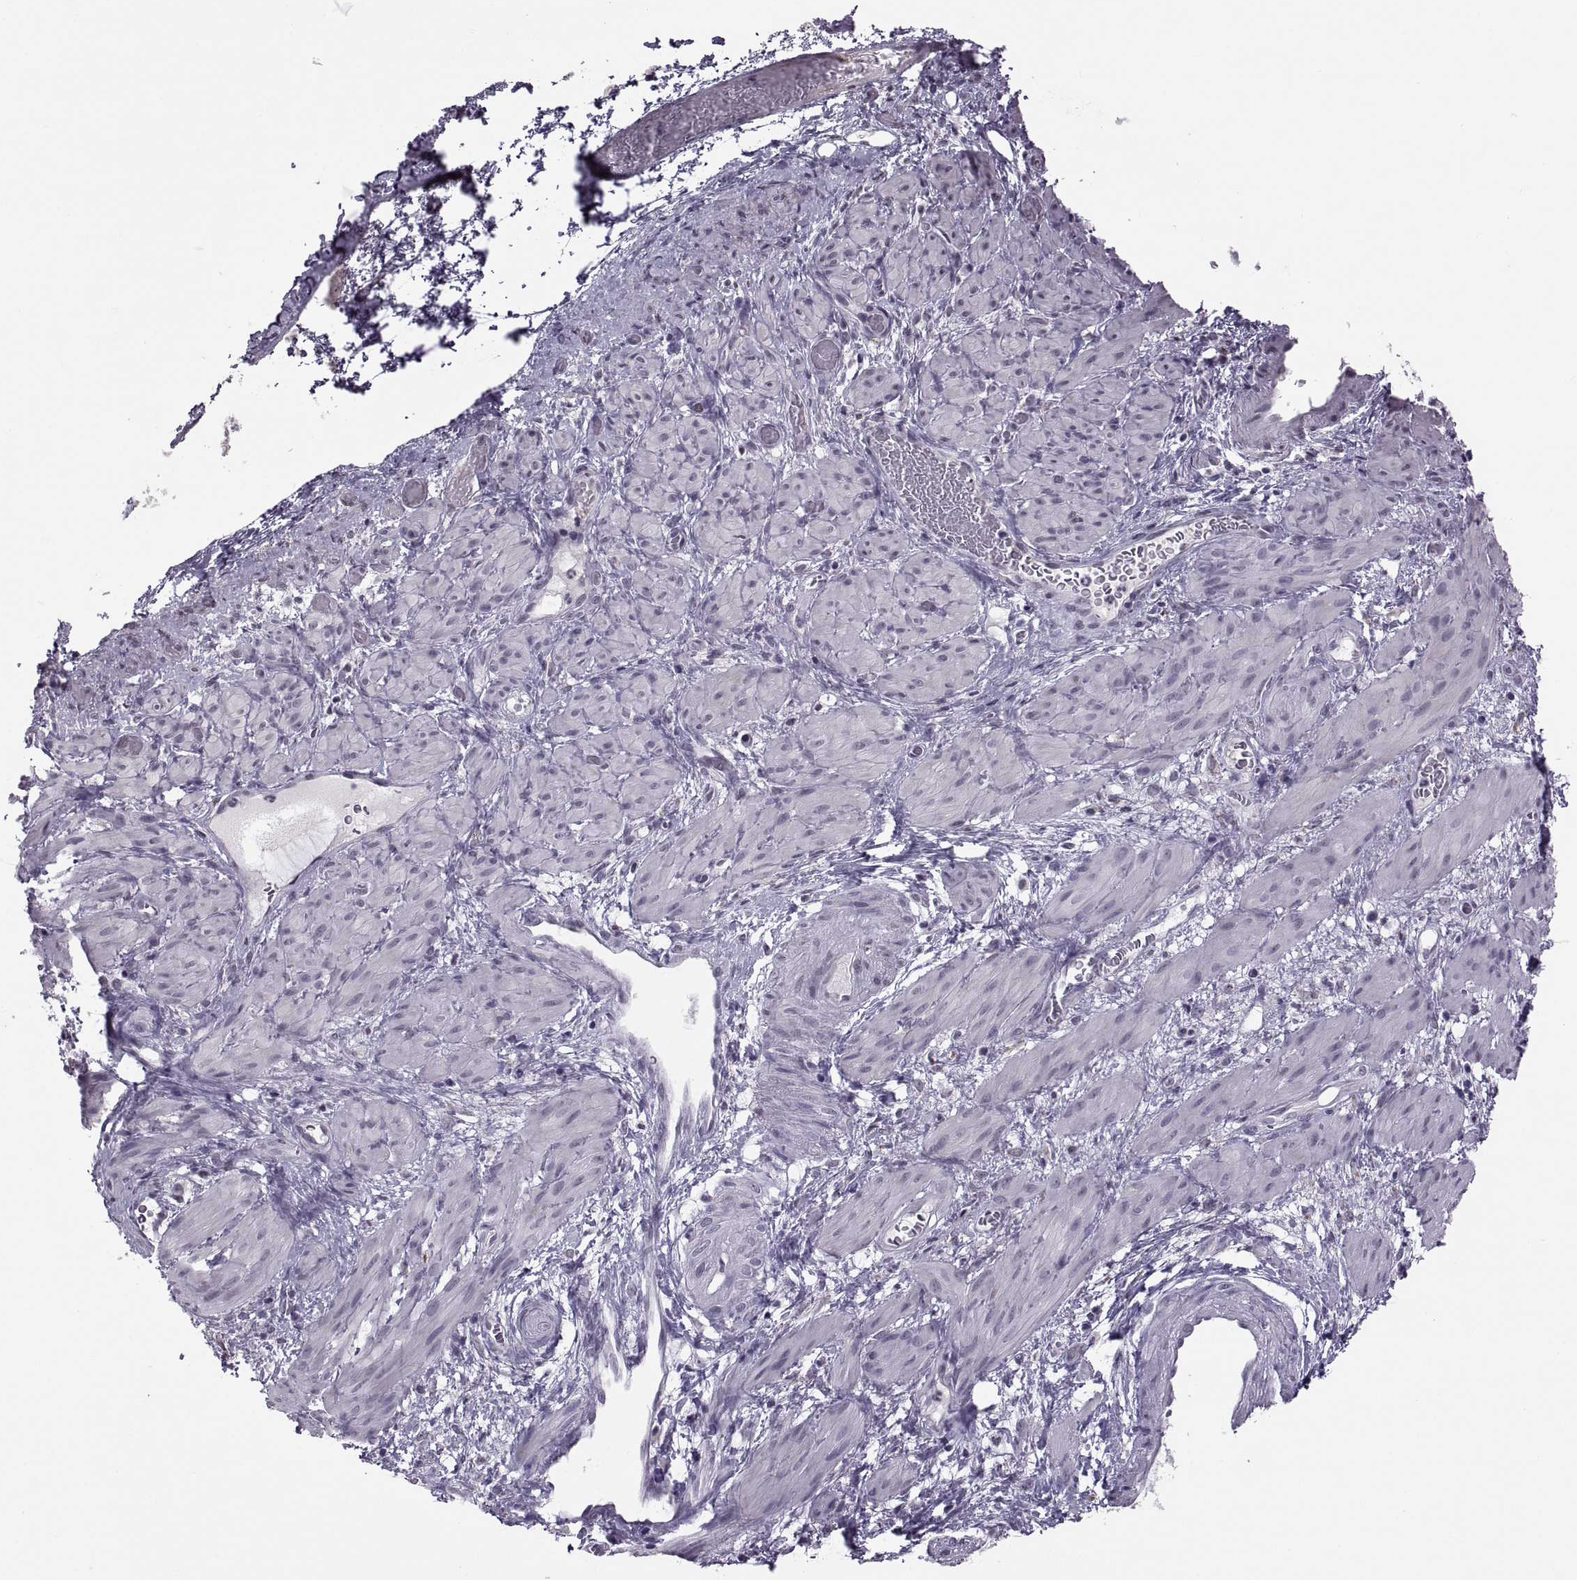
{"staining": {"intensity": "negative", "quantity": "none", "location": "none"}, "tissue": "endometrial cancer", "cell_type": "Tumor cells", "image_type": "cancer", "snomed": [{"axis": "morphology", "description": "Adenocarcinoma, NOS"}, {"axis": "topography", "description": "Endometrium"}], "caption": "This is an immunohistochemistry (IHC) image of endometrial cancer (adenocarcinoma). There is no expression in tumor cells.", "gene": "OTP", "patient": {"sex": "female", "age": 86}}